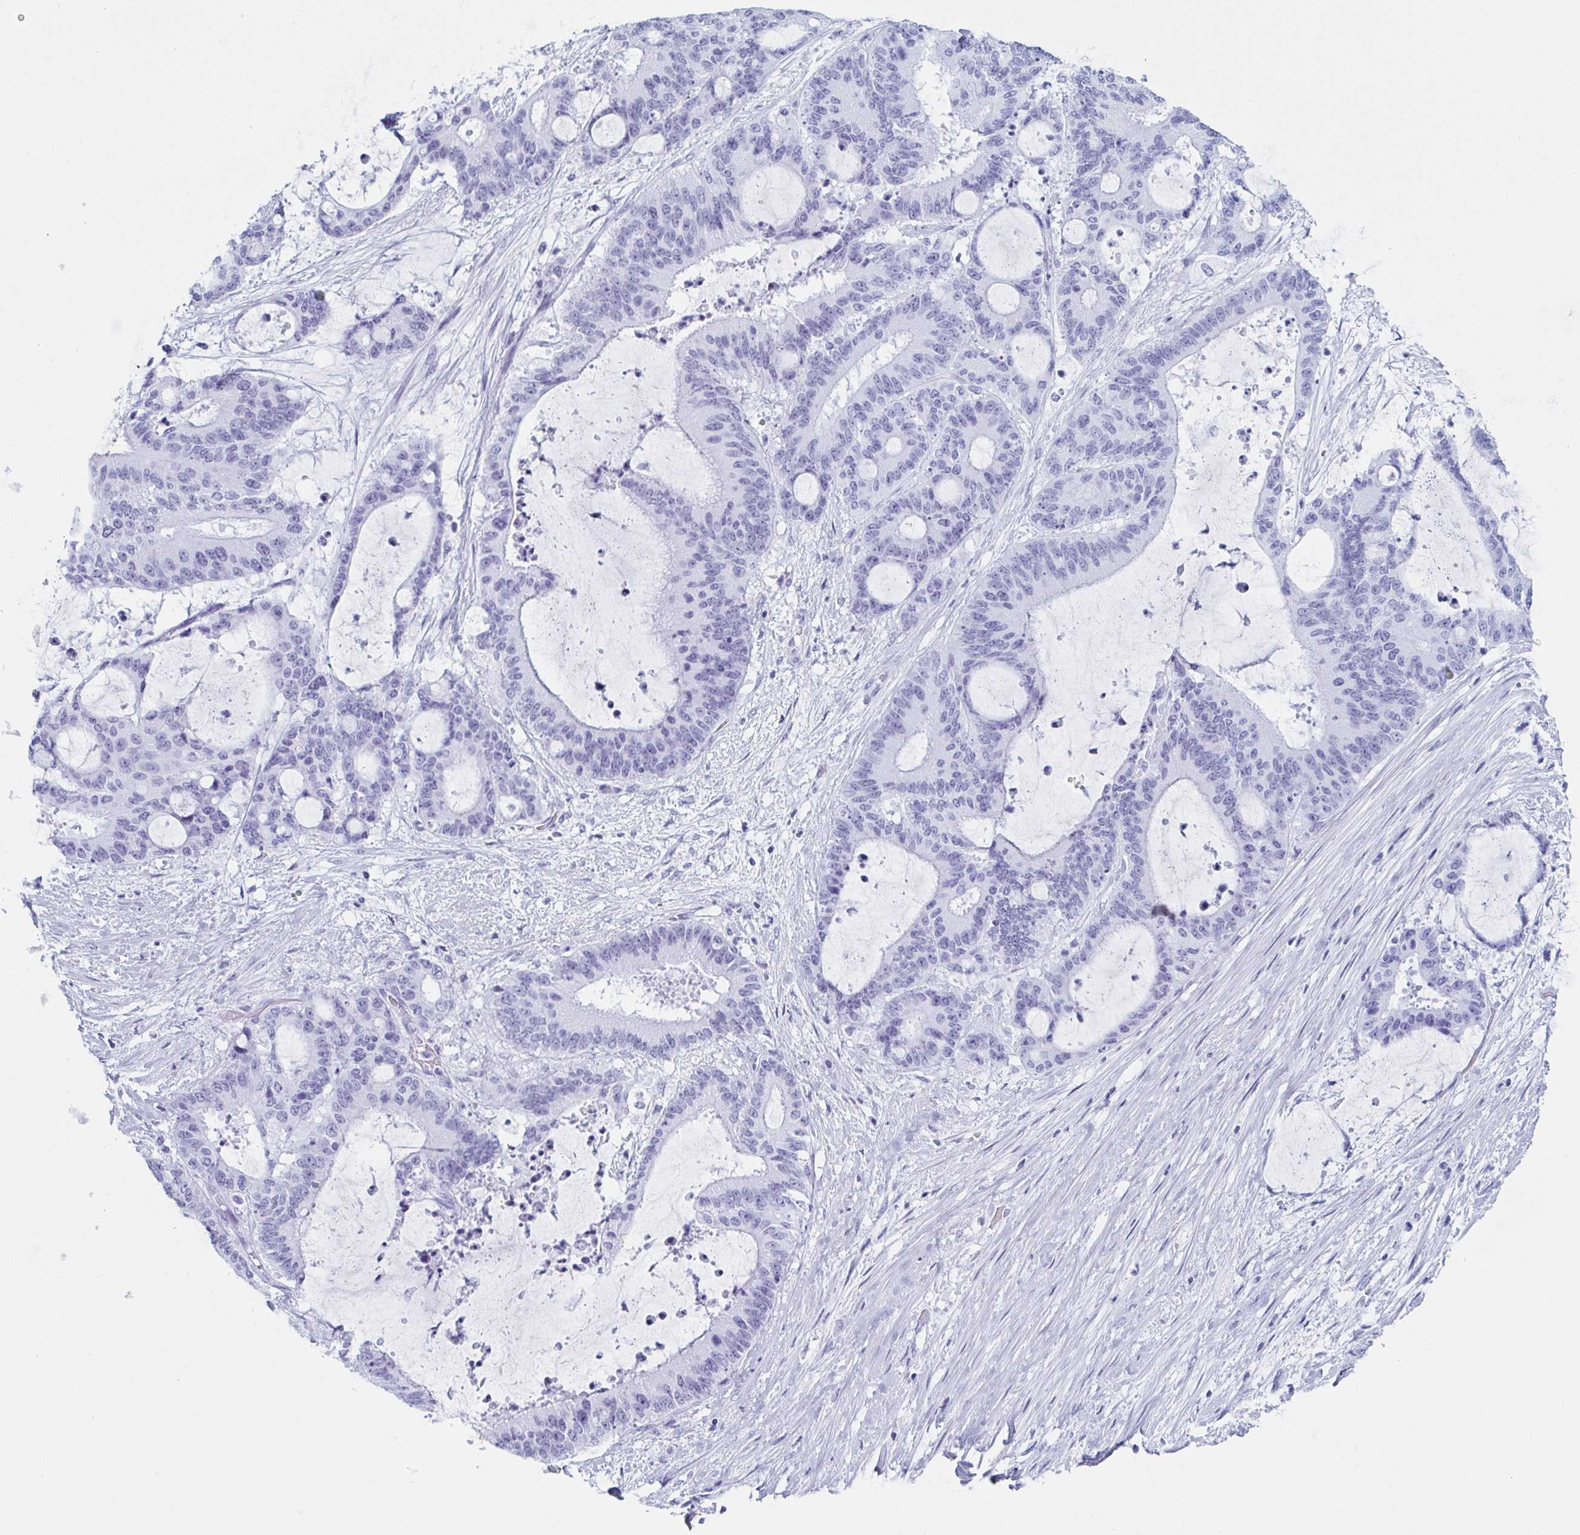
{"staining": {"intensity": "negative", "quantity": "none", "location": "none"}, "tissue": "liver cancer", "cell_type": "Tumor cells", "image_type": "cancer", "snomed": [{"axis": "morphology", "description": "Normal tissue, NOS"}, {"axis": "morphology", "description": "Cholangiocarcinoma"}, {"axis": "topography", "description": "Liver"}, {"axis": "topography", "description": "Peripheral nerve tissue"}], "caption": "DAB (3,3'-diaminobenzidine) immunohistochemical staining of cholangiocarcinoma (liver) shows no significant positivity in tumor cells.", "gene": "LYRM2", "patient": {"sex": "female", "age": 73}}